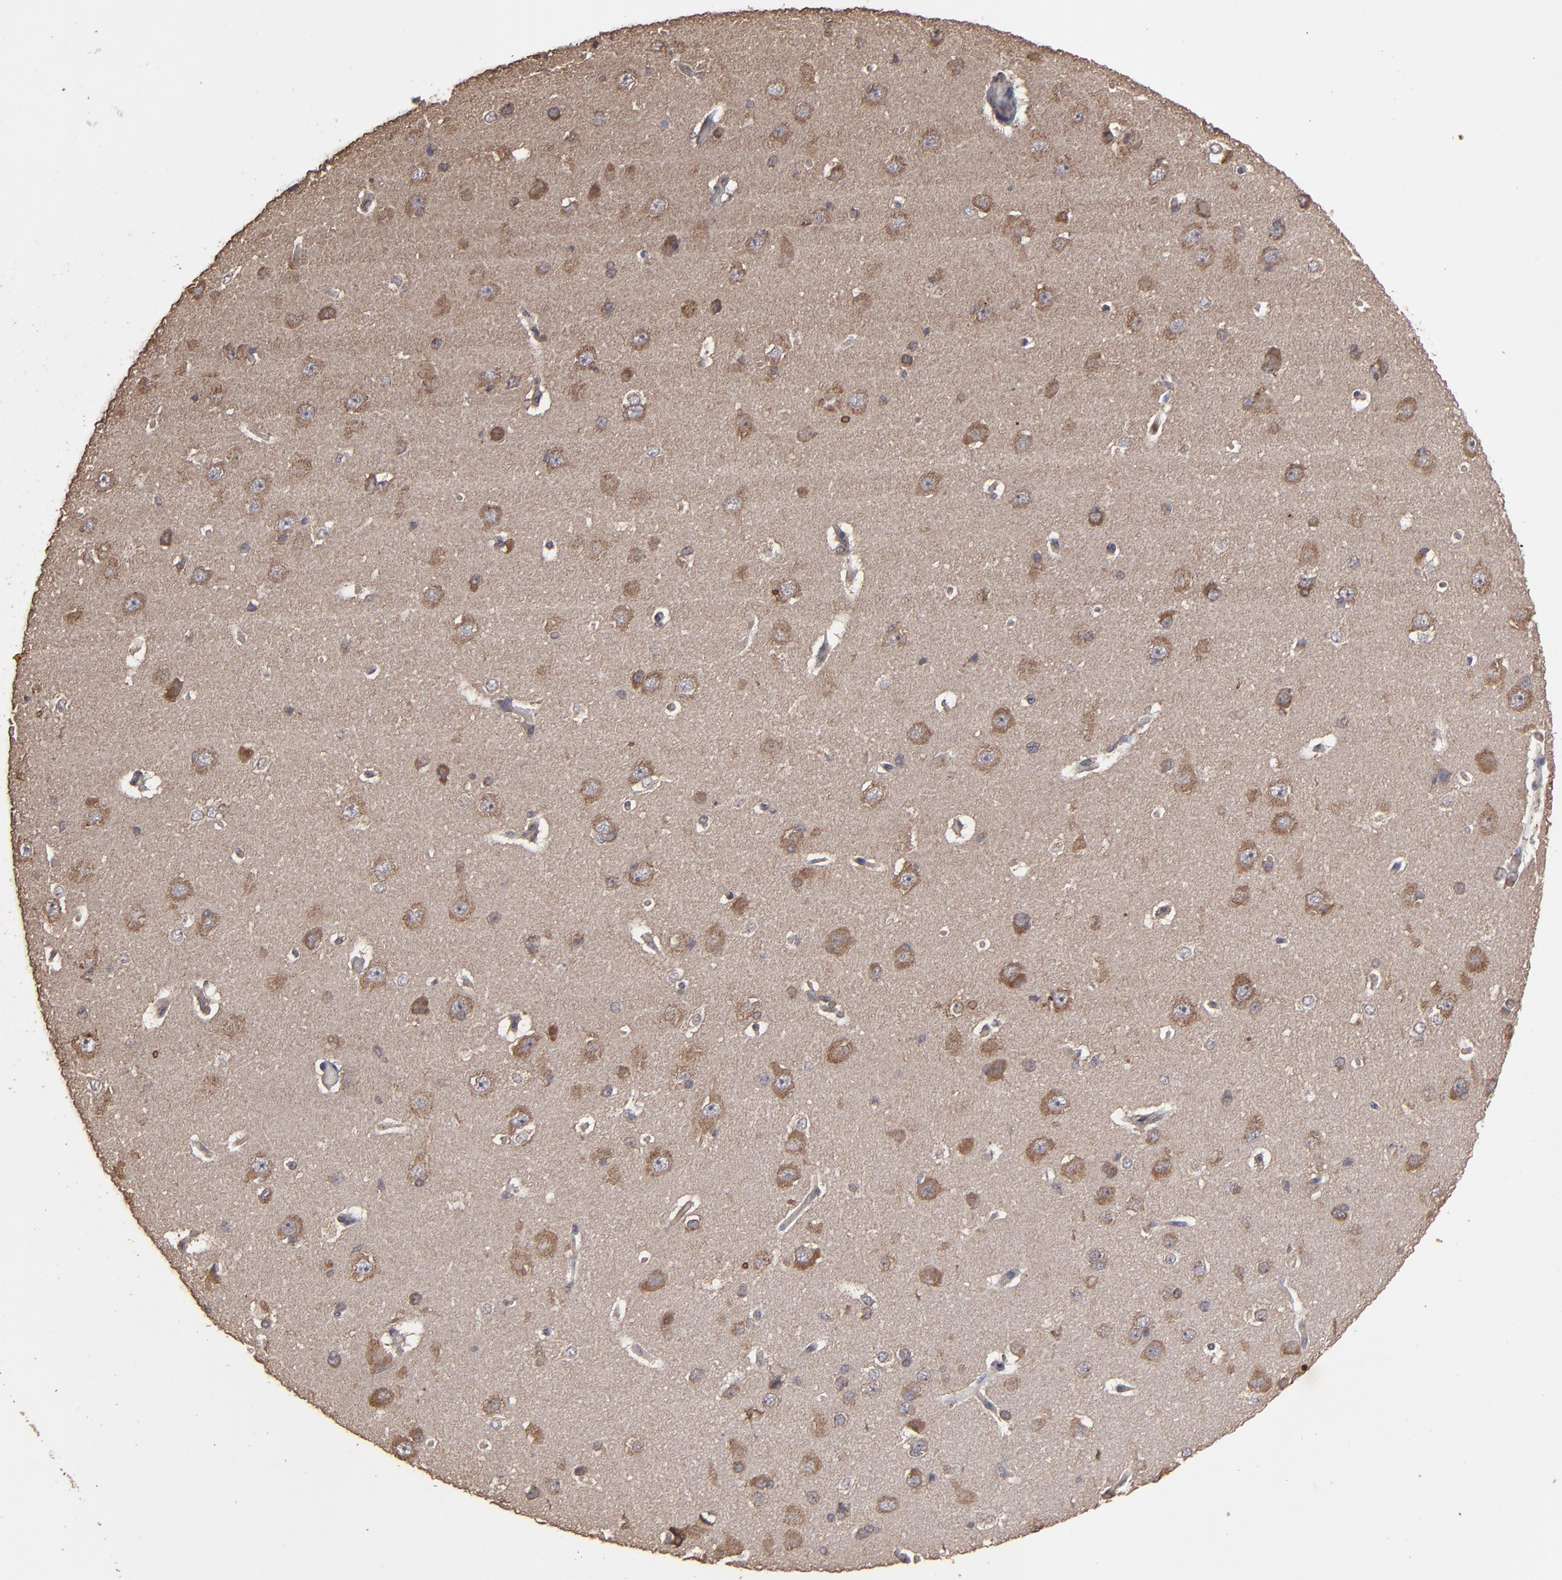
{"staining": {"intensity": "weak", "quantity": ">75%", "location": "cytoplasmic/membranous"}, "tissue": "cerebral cortex", "cell_type": "Endothelial cells", "image_type": "normal", "snomed": [{"axis": "morphology", "description": "Normal tissue, NOS"}, {"axis": "topography", "description": "Cerebral cortex"}], "caption": "Immunohistochemical staining of benign cerebral cortex reveals low levels of weak cytoplasmic/membranous expression in approximately >75% of endothelial cells.", "gene": "MMP2", "patient": {"sex": "female", "age": 45}}